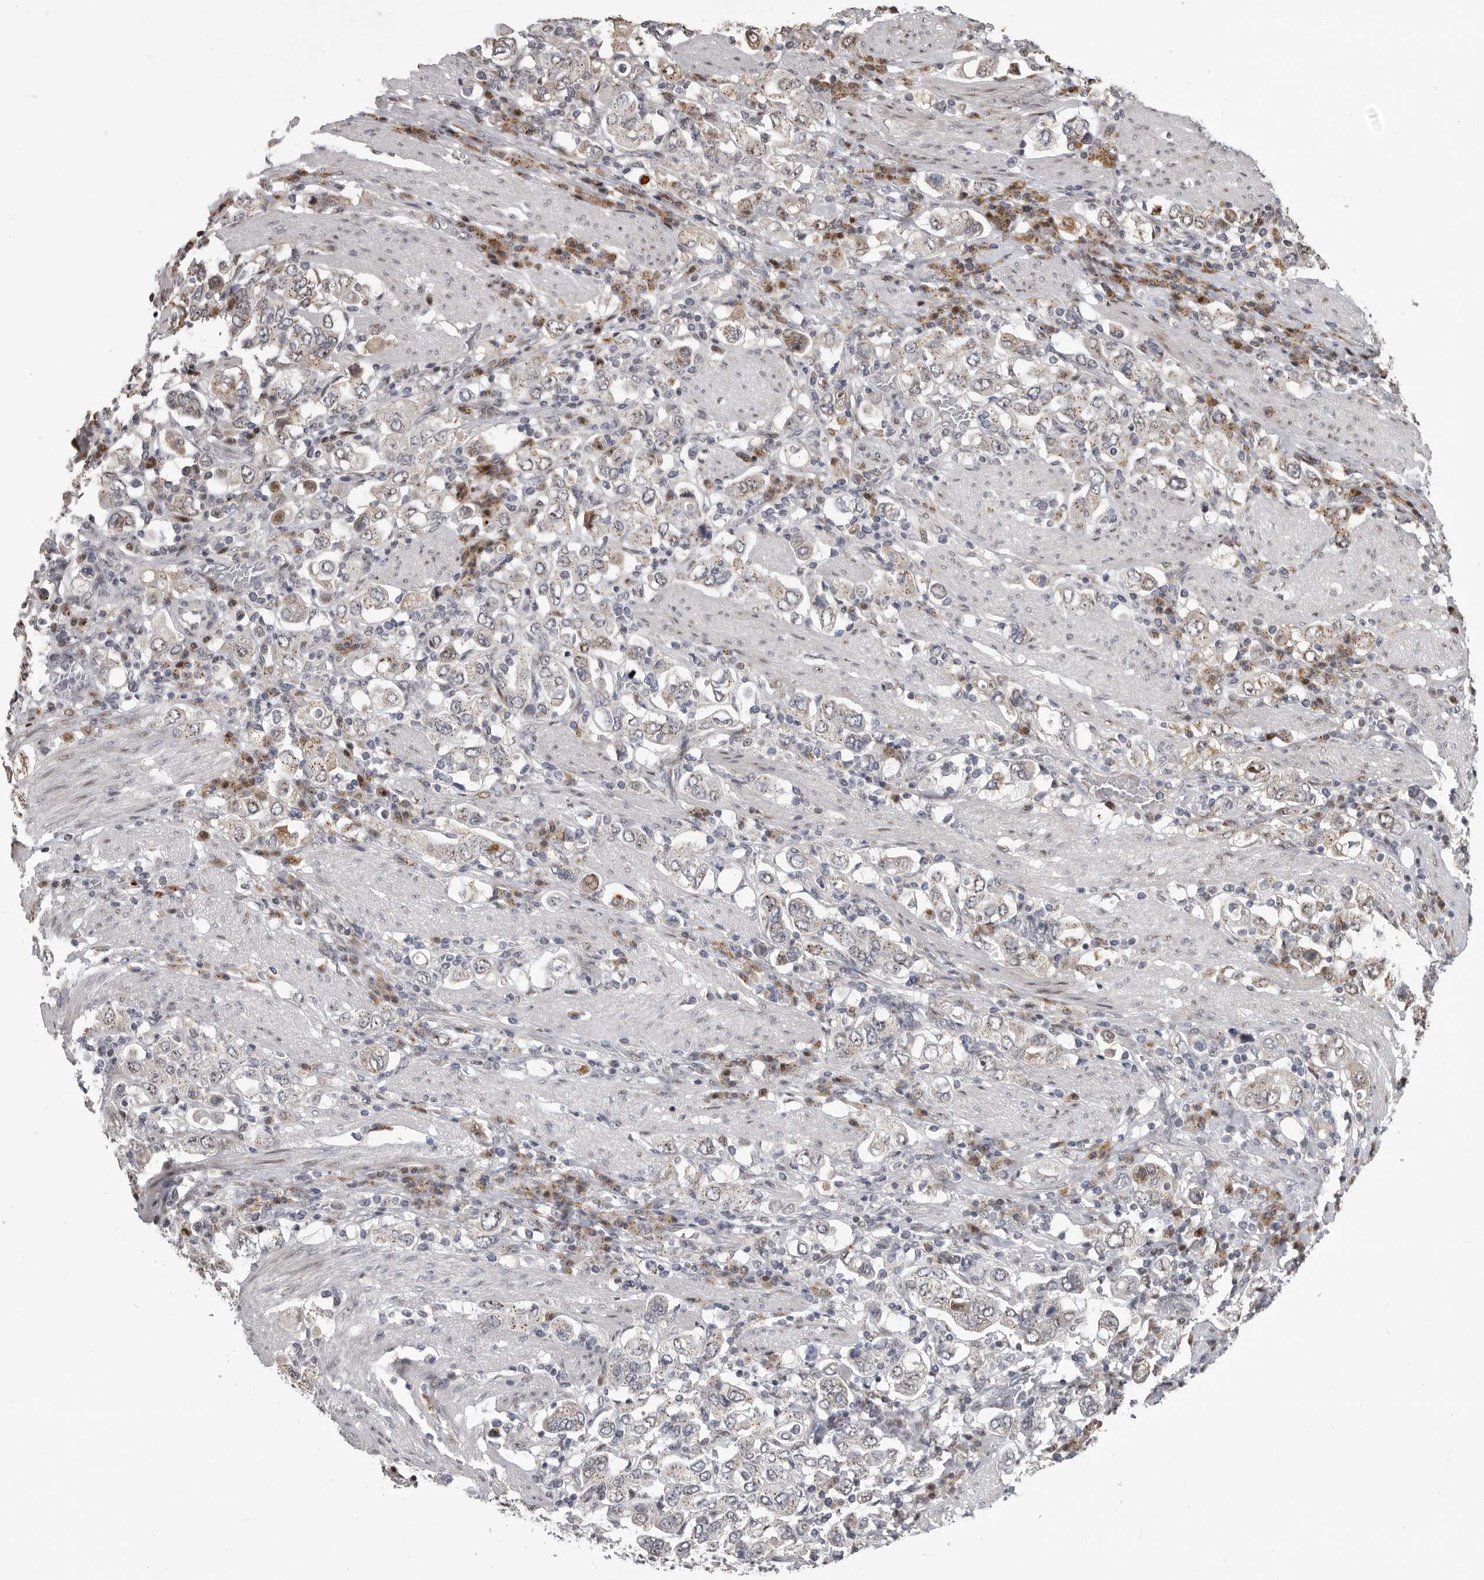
{"staining": {"intensity": "weak", "quantity": "25%-75%", "location": "cytoplasmic/membranous"}, "tissue": "stomach cancer", "cell_type": "Tumor cells", "image_type": "cancer", "snomed": [{"axis": "morphology", "description": "Adenocarcinoma, NOS"}, {"axis": "topography", "description": "Stomach, upper"}], "caption": "Immunohistochemical staining of human stomach cancer (adenocarcinoma) exhibits weak cytoplasmic/membranous protein staining in about 25%-75% of tumor cells.", "gene": "PCMTD1", "patient": {"sex": "male", "age": 62}}